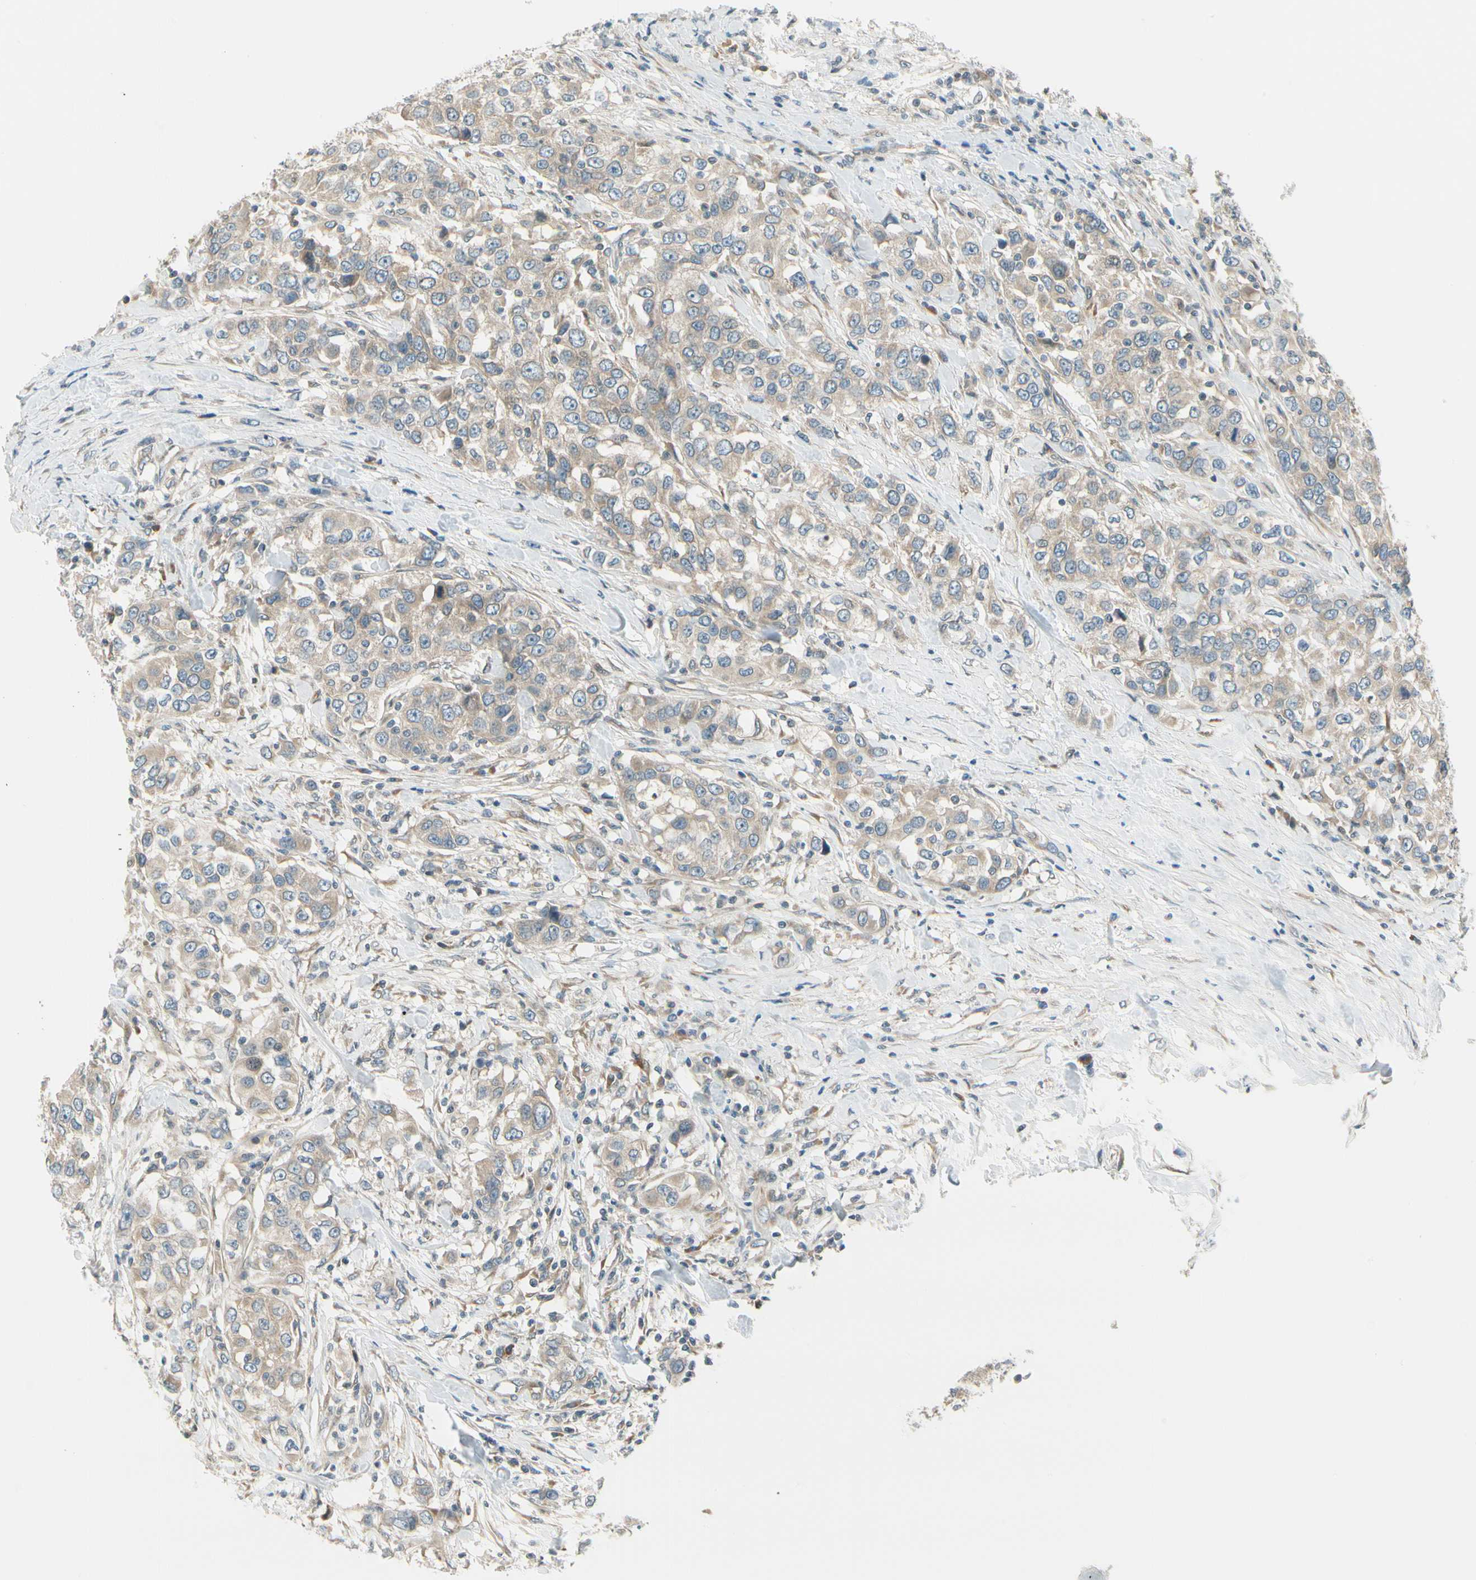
{"staining": {"intensity": "weak", "quantity": ">75%", "location": "cytoplasmic/membranous"}, "tissue": "urothelial cancer", "cell_type": "Tumor cells", "image_type": "cancer", "snomed": [{"axis": "morphology", "description": "Urothelial carcinoma, High grade"}, {"axis": "topography", "description": "Urinary bladder"}], "caption": "Urothelial carcinoma (high-grade) stained with a protein marker demonstrates weak staining in tumor cells.", "gene": "BNIP1", "patient": {"sex": "female", "age": 80}}